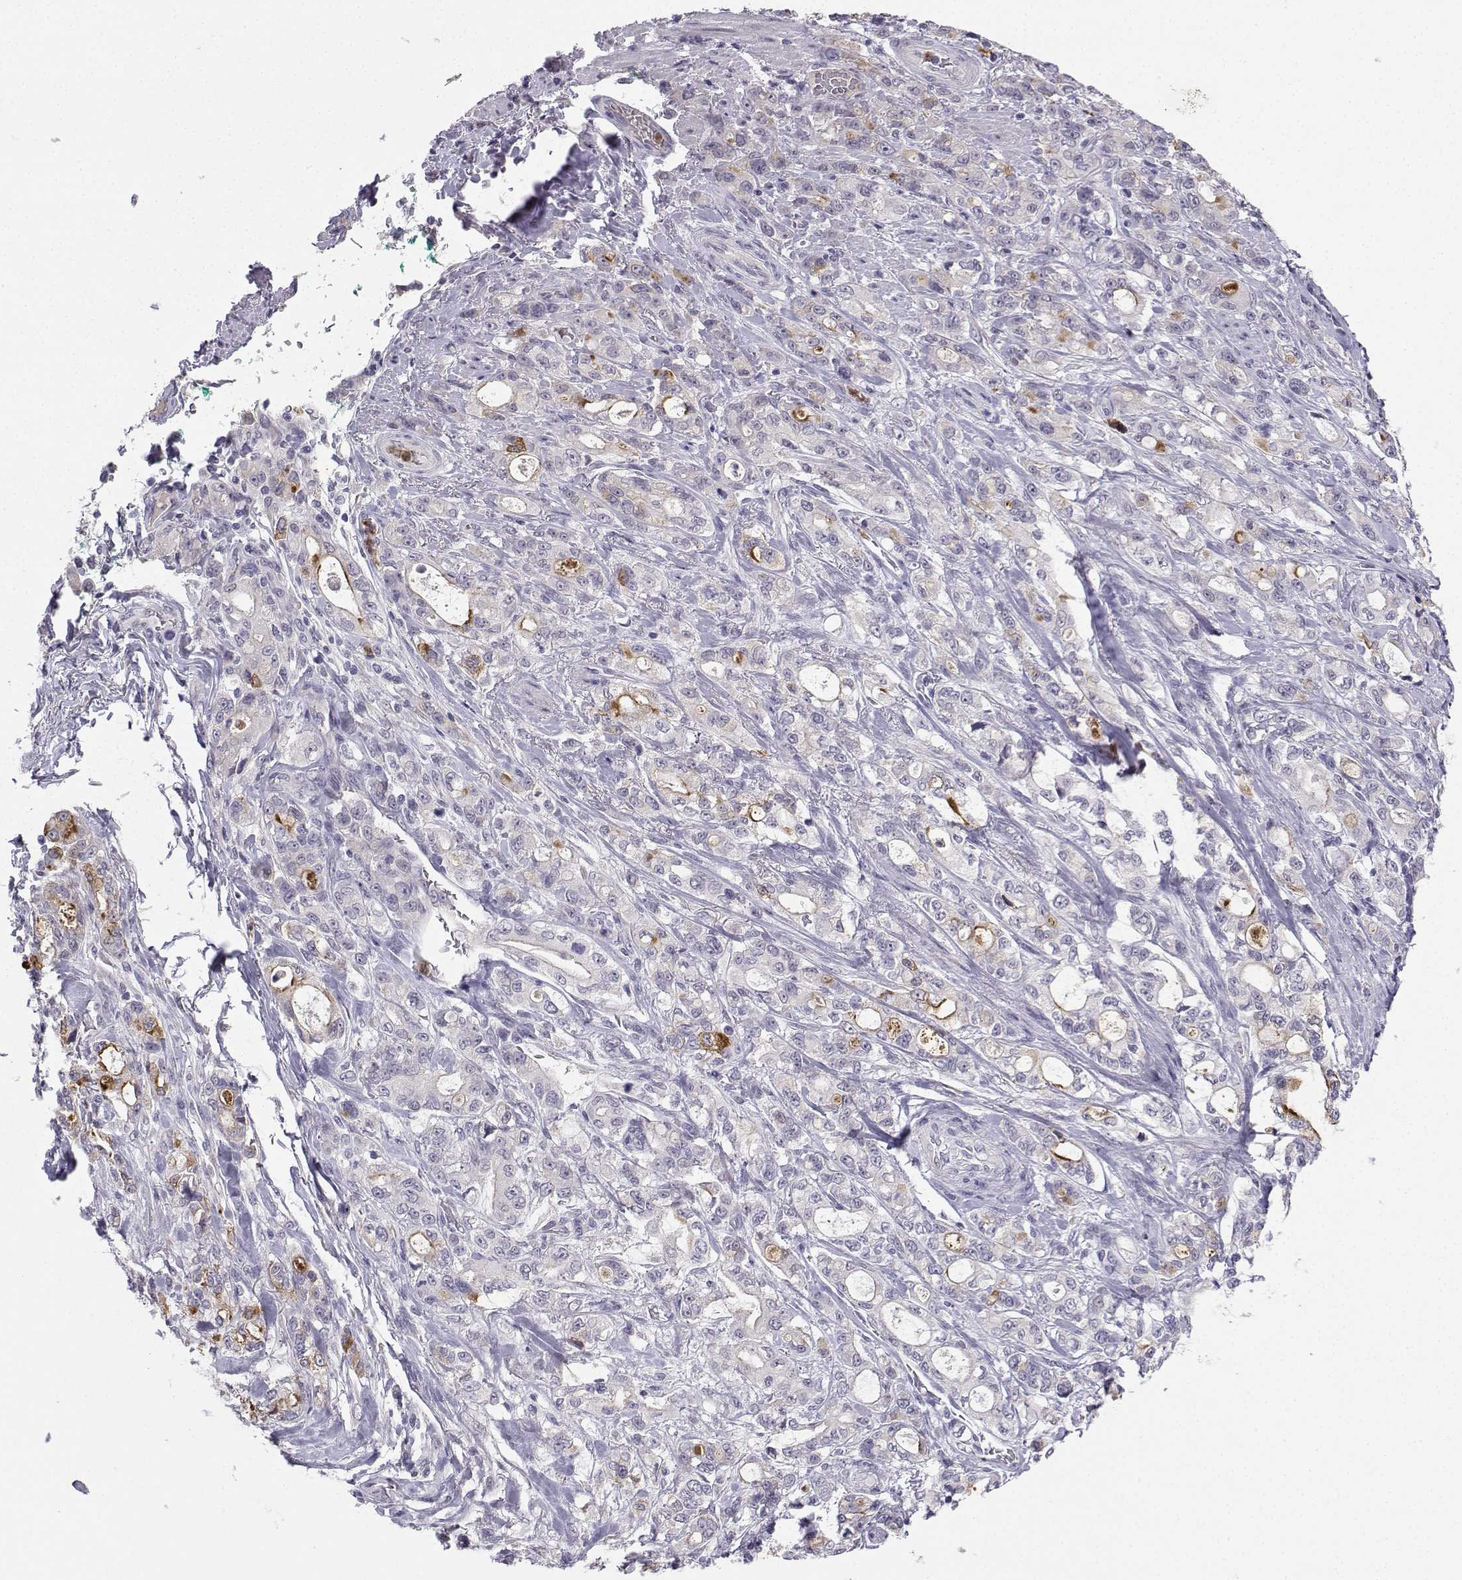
{"staining": {"intensity": "negative", "quantity": "none", "location": "none"}, "tissue": "stomach cancer", "cell_type": "Tumor cells", "image_type": "cancer", "snomed": [{"axis": "morphology", "description": "Adenocarcinoma, NOS"}, {"axis": "topography", "description": "Stomach"}], "caption": "Immunohistochemical staining of stomach cancer (adenocarcinoma) shows no significant staining in tumor cells.", "gene": "CALY", "patient": {"sex": "male", "age": 63}}